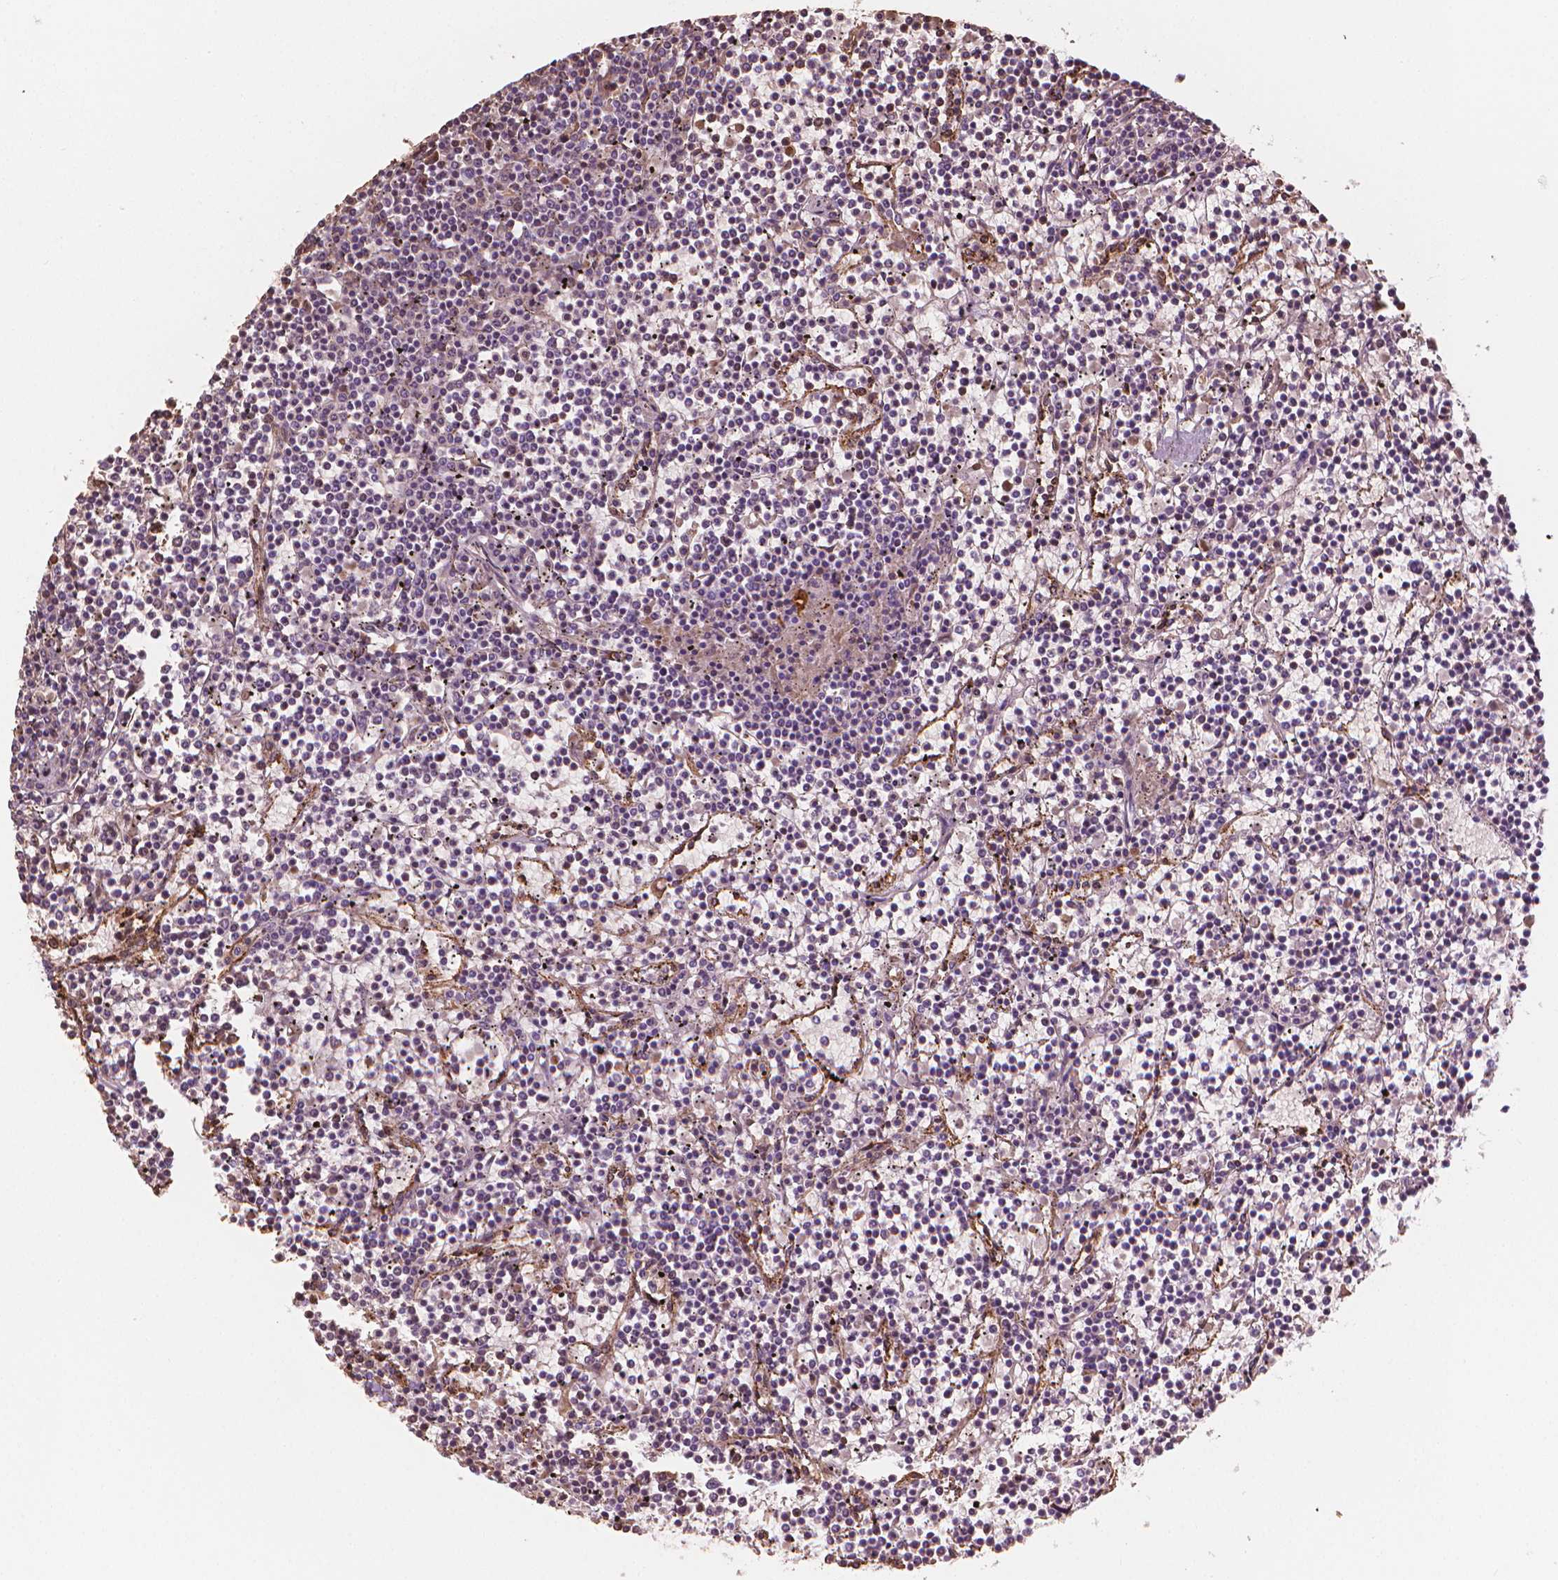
{"staining": {"intensity": "negative", "quantity": "none", "location": "none"}, "tissue": "lymphoma", "cell_type": "Tumor cells", "image_type": "cancer", "snomed": [{"axis": "morphology", "description": "Malignant lymphoma, non-Hodgkin's type, Low grade"}, {"axis": "topography", "description": "Spleen"}], "caption": "An immunohistochemistry (IHC) micrograph of malignant lymphoma, non-Hodgkin's type (low-grade) is shown. There is no staining in tumor cells of malignant lymphoma, non-Hodgkin's type (low-grade).", "gene": "CES1", "patient": {"sex": "female", "age": 19}}